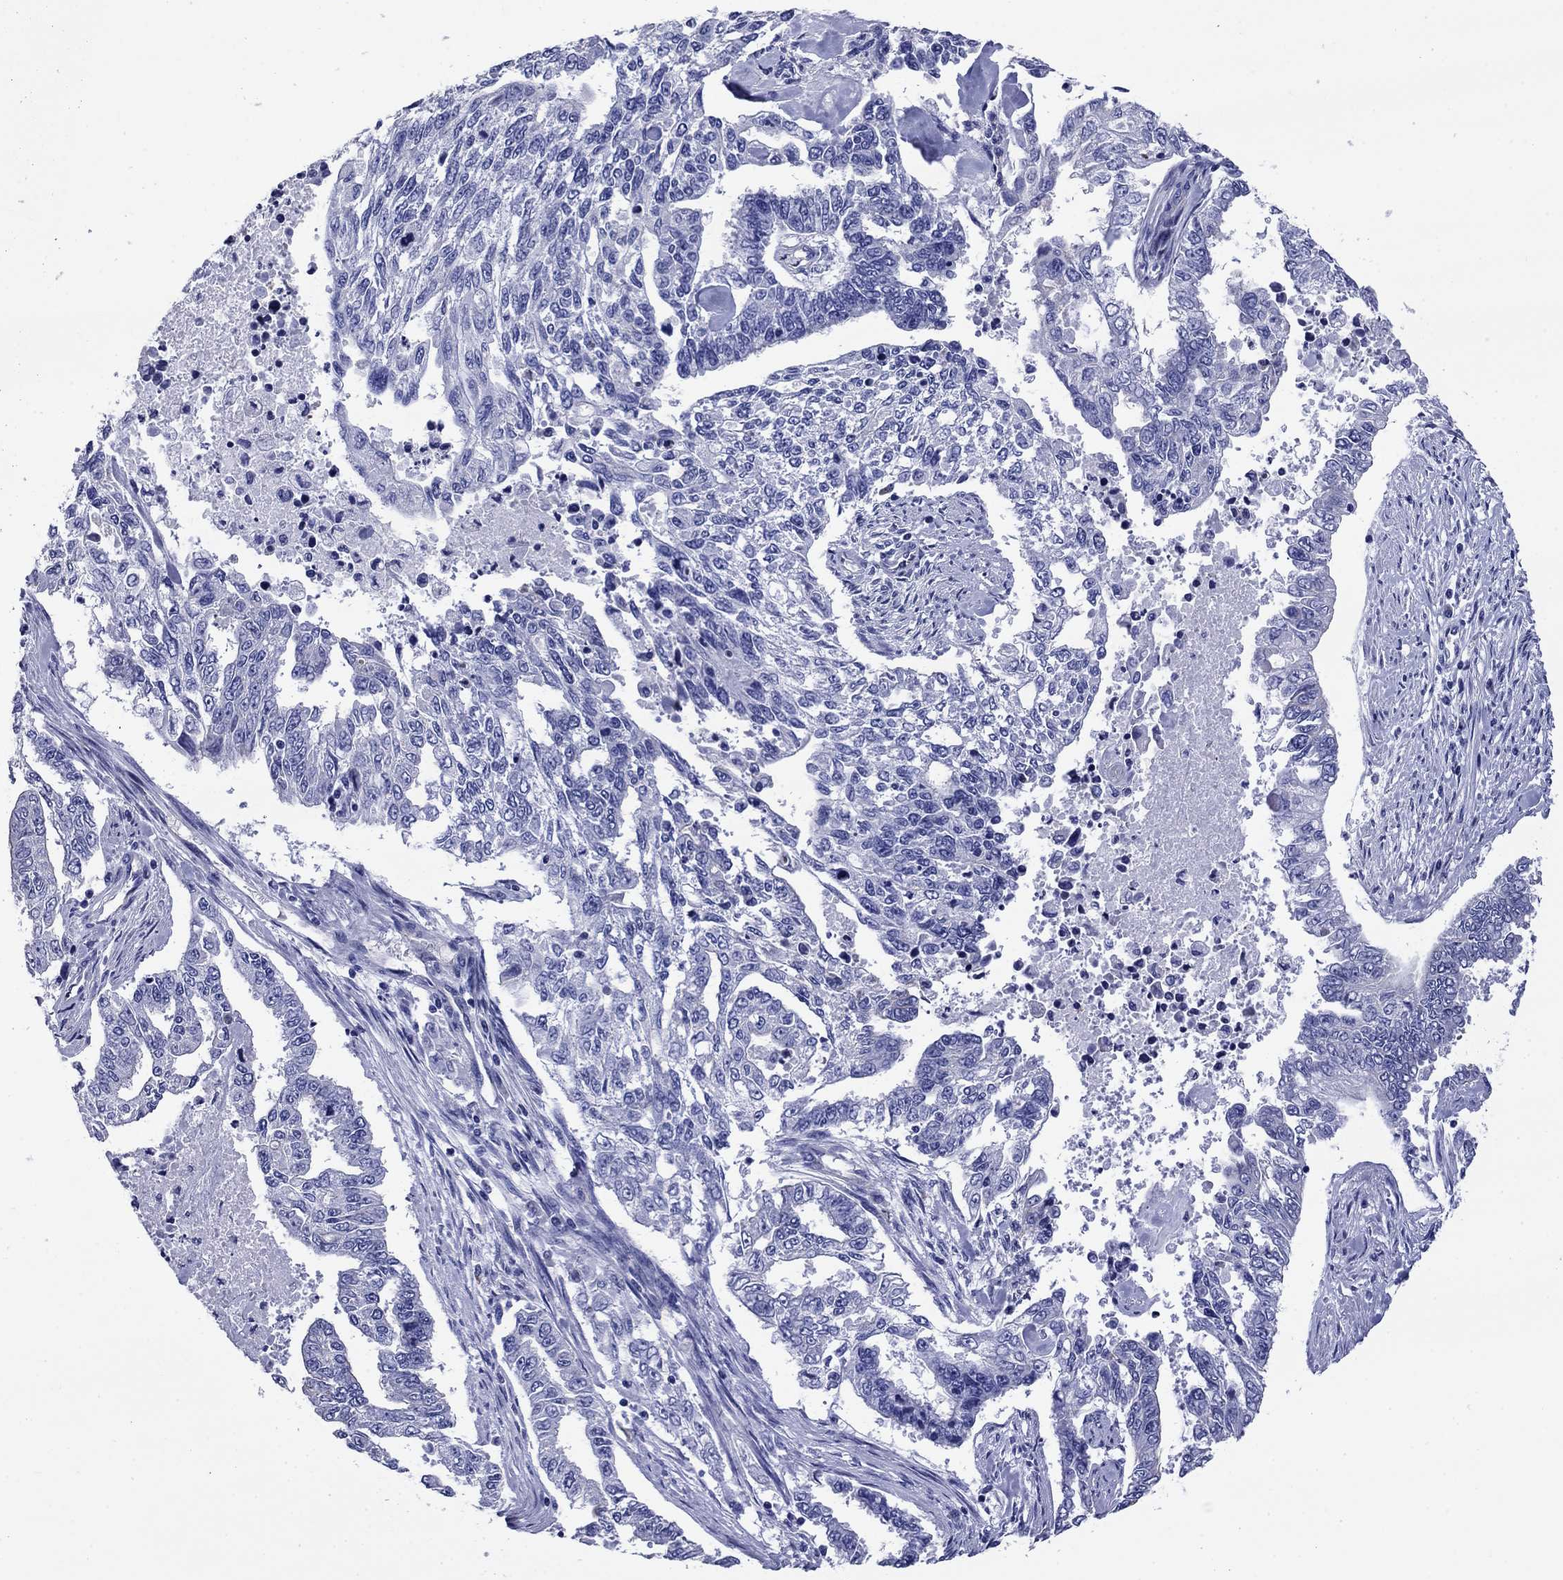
{"staining": {"intensity": "negative", "quantity": "none", "location": "none"}, "tissue": "endometrial cancer", "cell_type": "Tumor cells", "image_type": "cancer", "snomed": [{"axis": "morphology", "description": "Adenocarcinoma, NOS"}, {"axis": "topography", "description": "Uterus"}], "caption": "Tumor cells are negative for protein expression in human endometrial cancer.", "gene": "SLC1A2", "patient": {"sex": "female", "age": 59}}